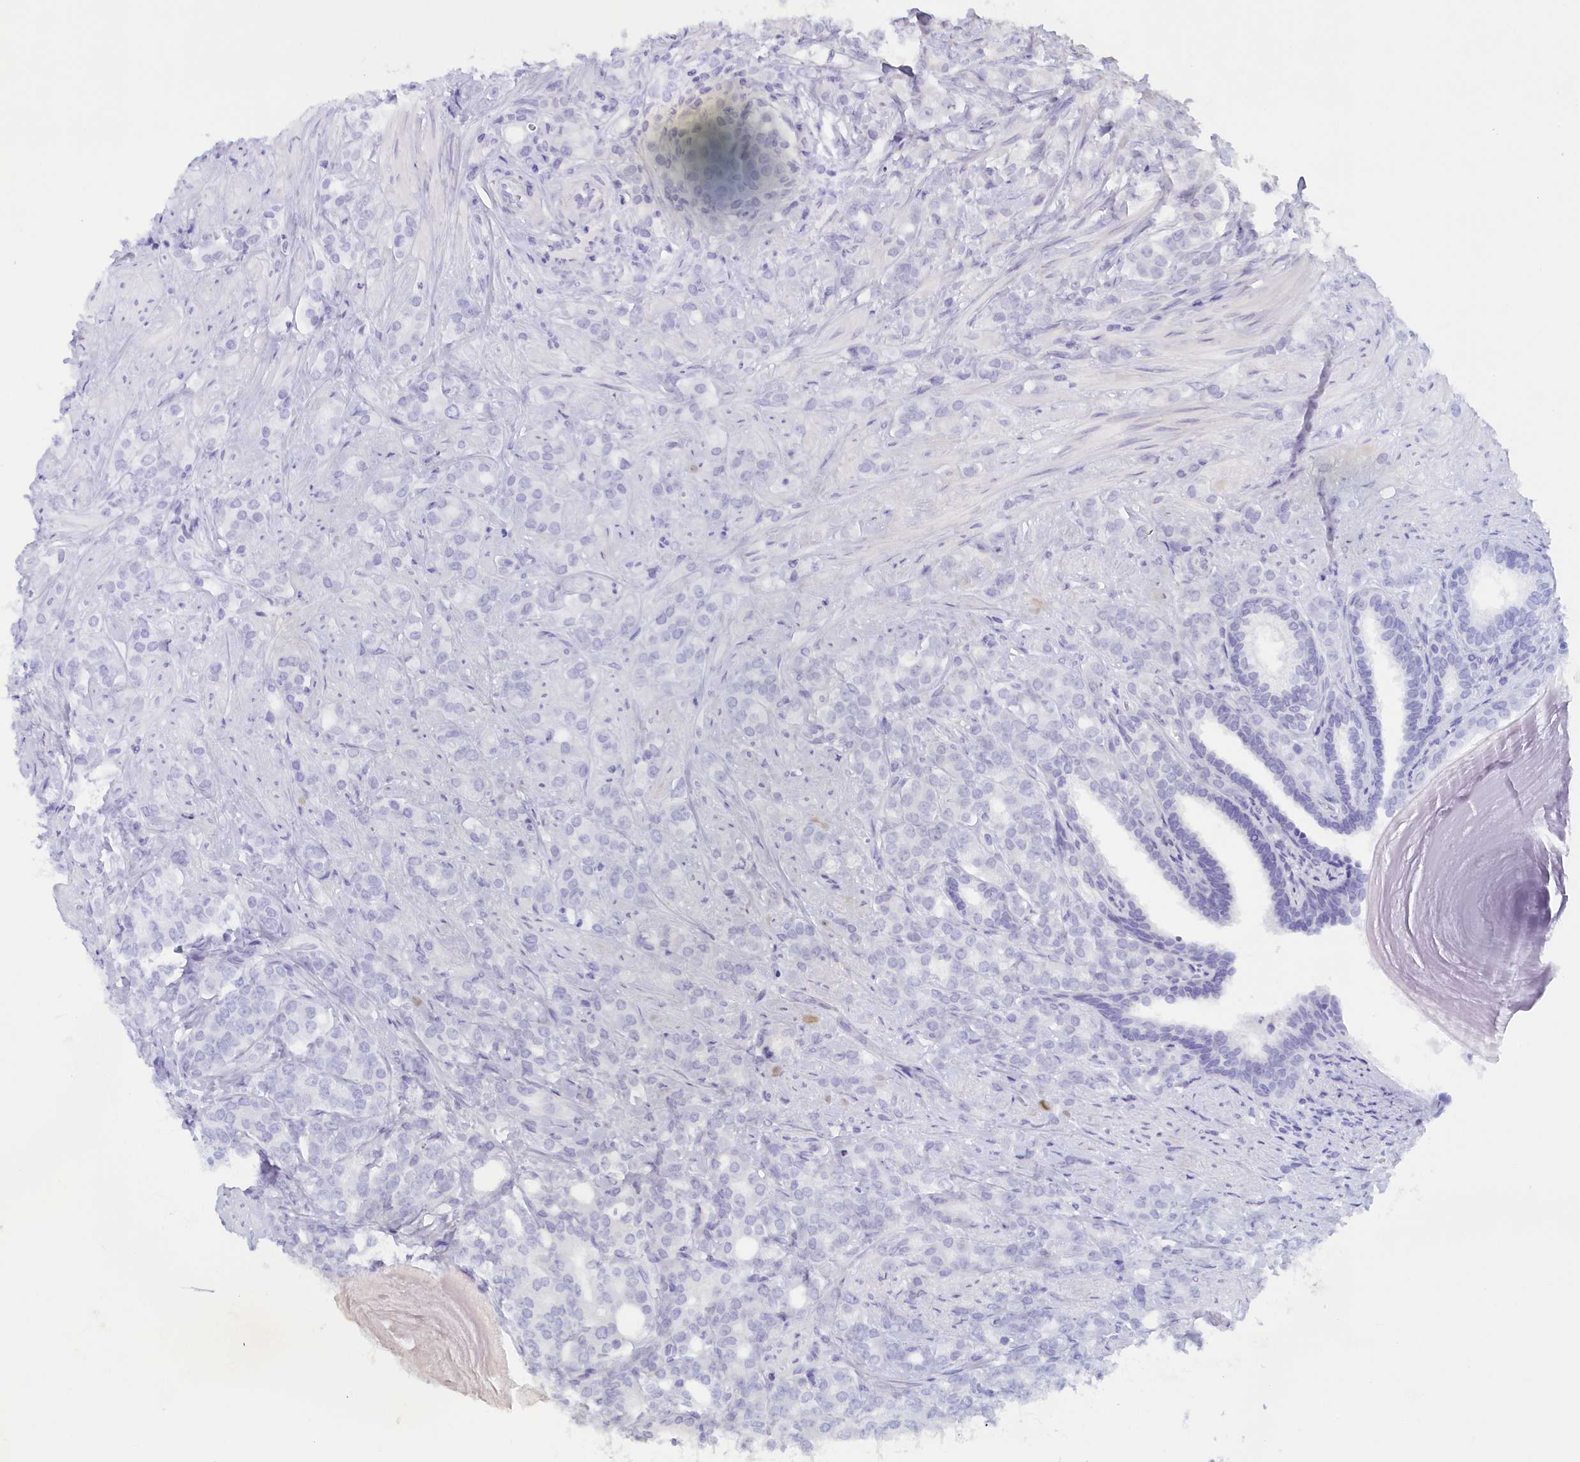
{"staining": {"intensity": "negative", "quantity": "none", "location": "none"}, "tissue": "prostate cancer", "cell_type": "Tumor cells", "image_type": "cancer", "snomed": [{"axis": "morphology", "description": "Adenocarcinoma, High grade"}, {"axis": "topography", "description": "Prostate"}], "caption": "Human prostate high-grade adenocarcinoma stained for a protein using IHC demonstrates no expression in tumor cells.", "gene": "SEC31B", "patient": {"sex": "male", "age": 62}}